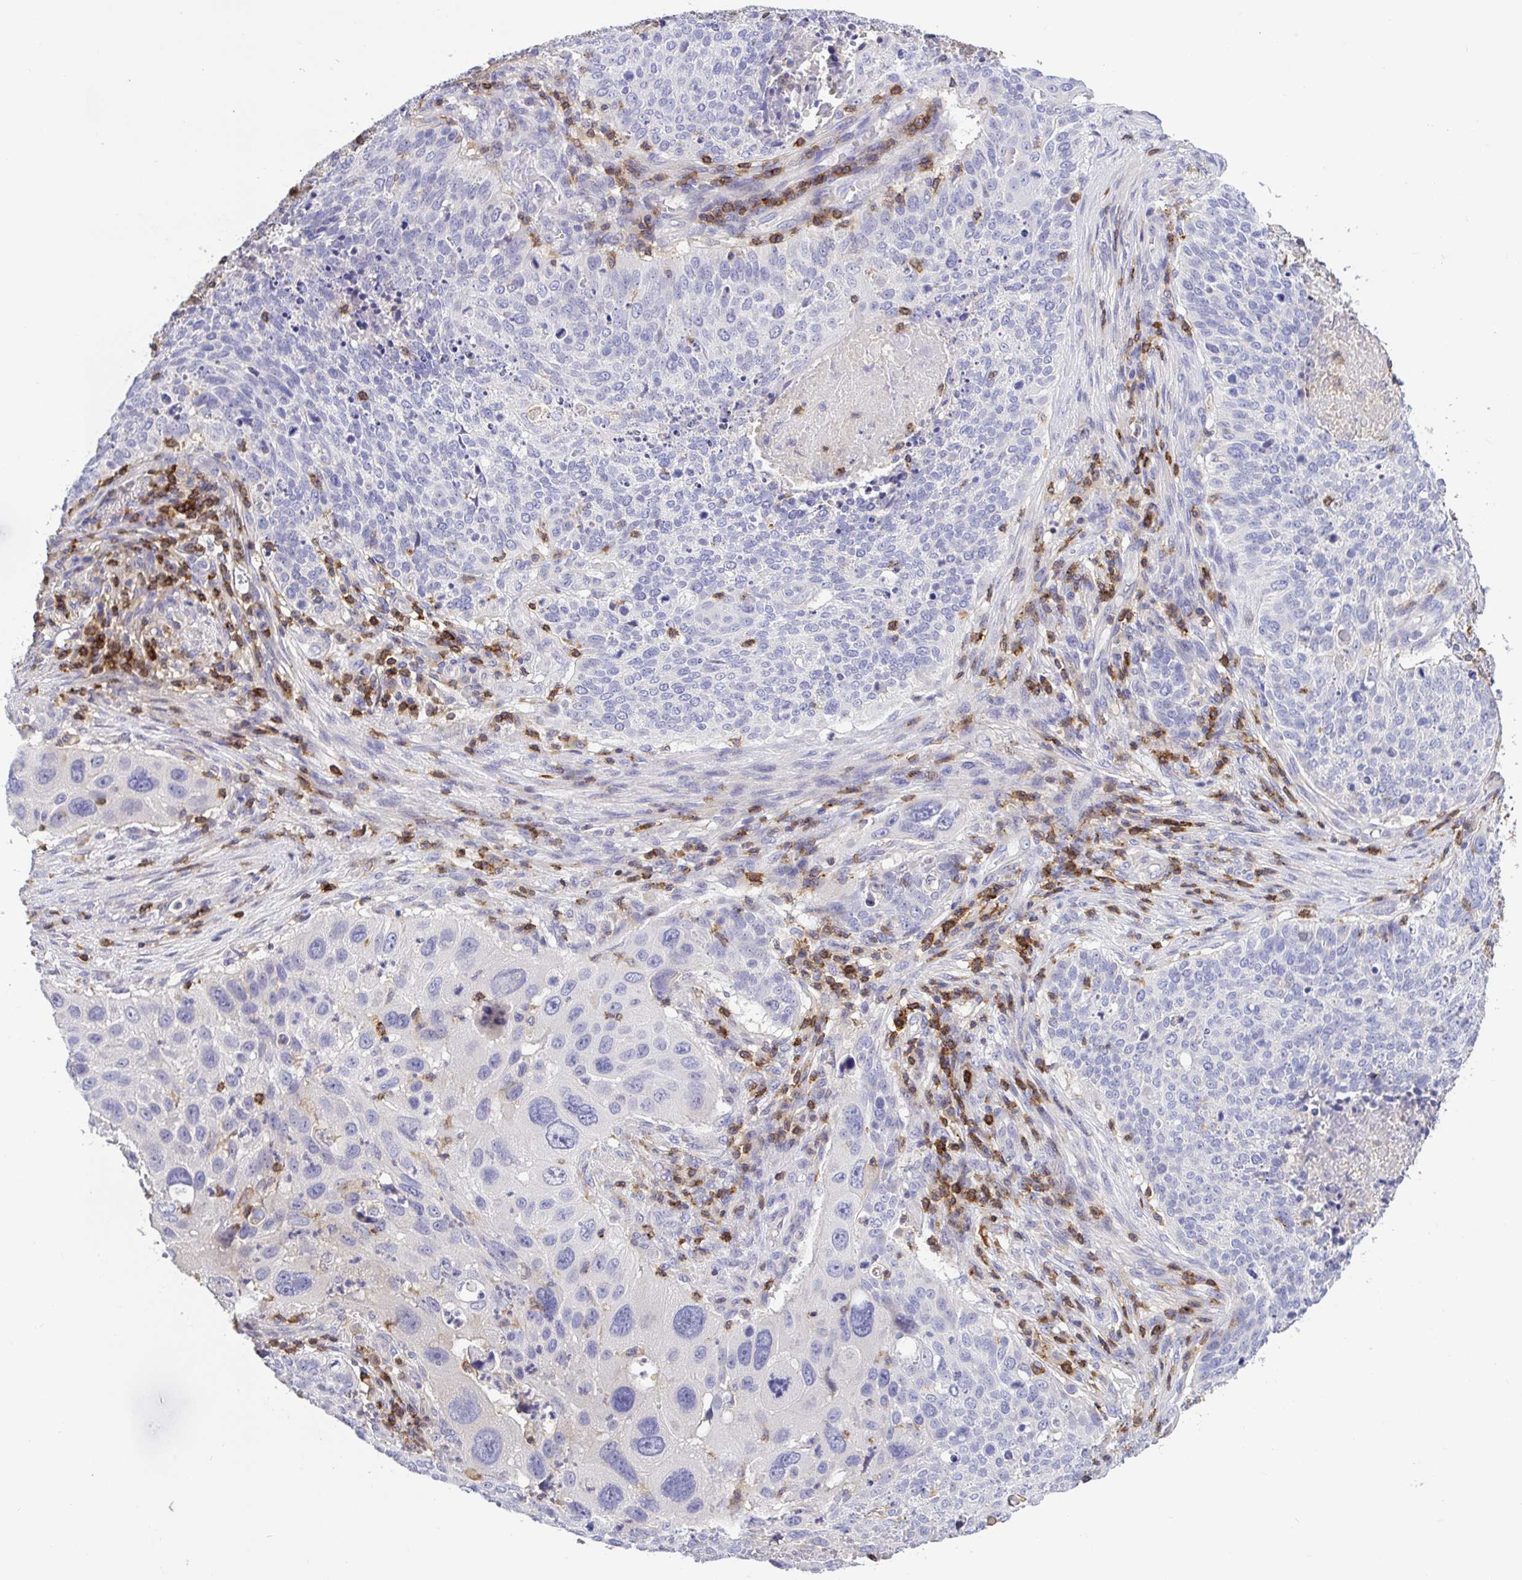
{"staining": {"intensity": "negative", "quantity": "none", "location": "none"}, "tissue": "lung cancer", "cell_type": "Tumor cells", "image_type": "cancer", "snomed": [{"axis": "morphology", "description": "Squamous cell carcinoma, NOS"}, {"axis": "topography", "description": "Lung"}], "caption": "Lung cancer was stained to show a protein in brown. There is no significant positivity in tumor cells.", "gene": "SKAP1", "patient": {"sex": "male", "age": 63}}